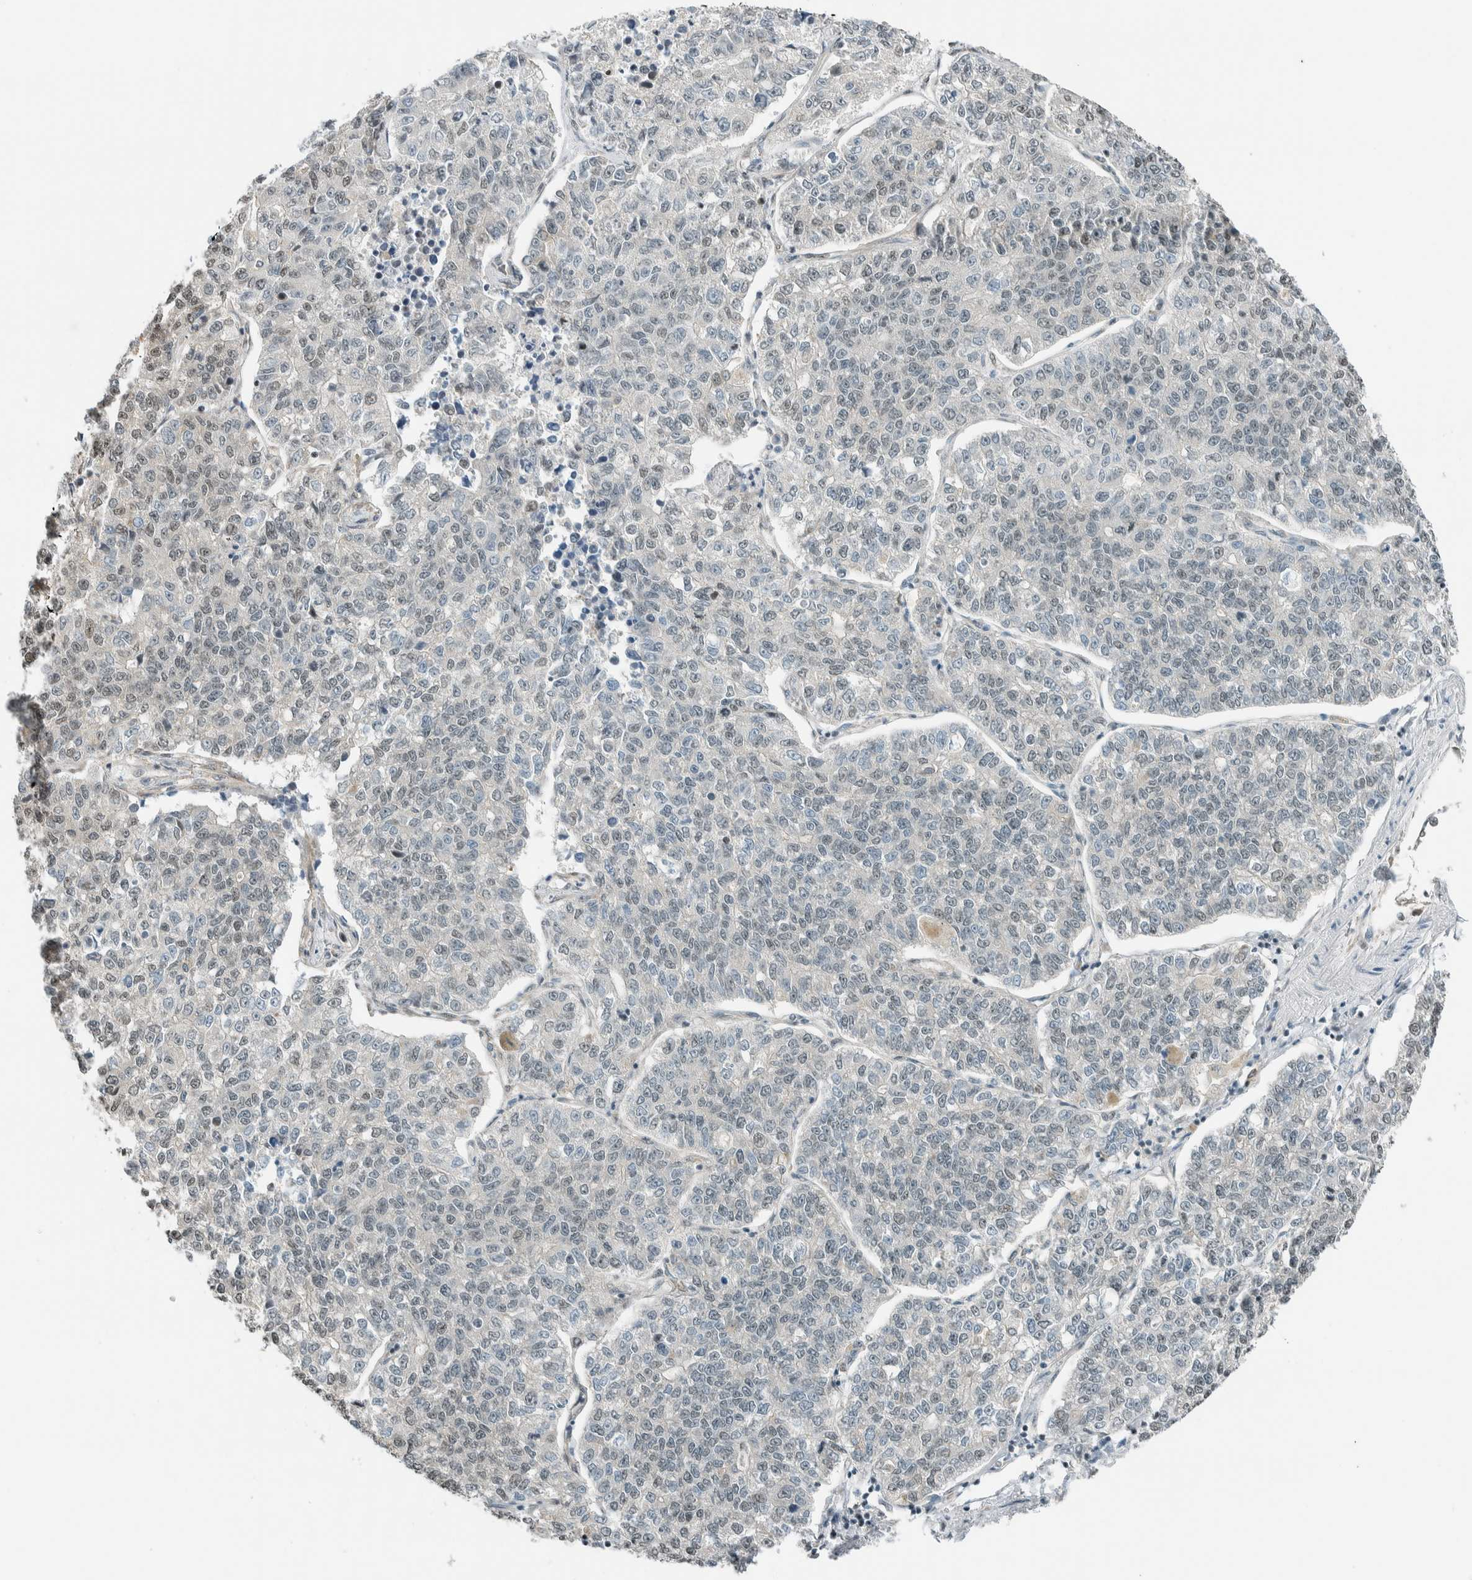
{"staining": {"intensity": "negative", "quantity": "none", "location": "none"}, "tissue": "lung cancer", "cell_type": "Tumor cells", "image_type": "cancer", "snomed": [{"axis": "morphology", "description": "Adenocarcinoma, NOS"}, {"axis": "topography", "description": "Lung"}], "caption": "DAB (3,3'-diaminobenzidine) immunohistochemical staining of lung adenocarcinoma exhibits no significant positivity in tumor cells. (Immunohistochemistry (ihc), brightfield microscopy, high magnification).", "gene": "NIBAN2", "patient": {"sex": "male", "age": 49}}